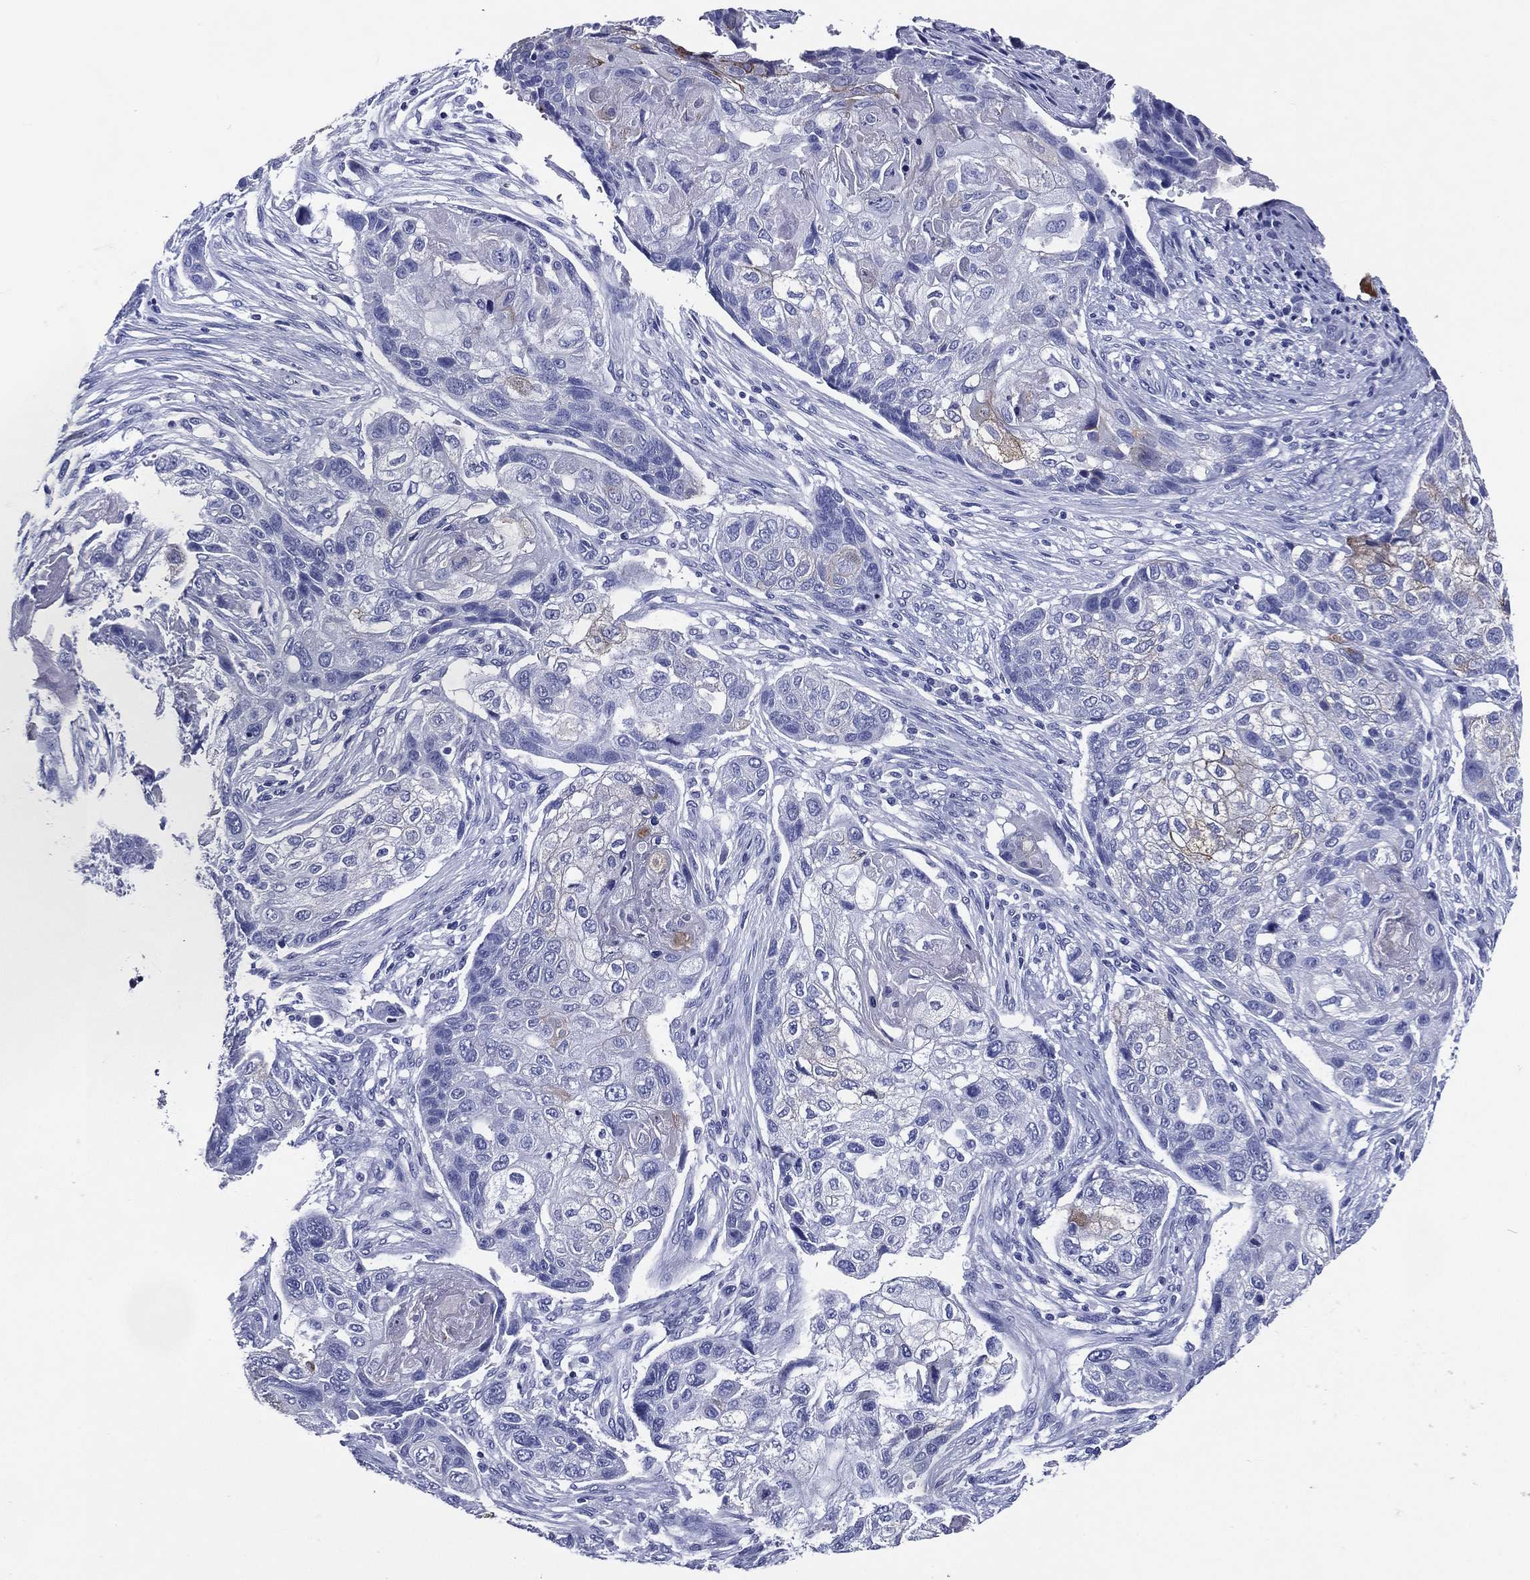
{"staining": {"intensity": "negative", "quantity": "none", "location": "none"}, "tissue": "lung cancer", "cell_type": "Tumor cells", "image_type": "cancer", "snomed": [{"axis": "morphology", "description": "Normal tissue, NOS"}, {"axis": "morphology", "description": "Squamous cell carcinoma, NOS"}, {"axis": "topography", "description": "Bronchus"}, {"axis": "topography", "description": "Lung"}], "caption": "Tumor cells show no significant expression in lung cancer.", "gene": "ACE2", "patient": {"sex": "male", "age": 69}}